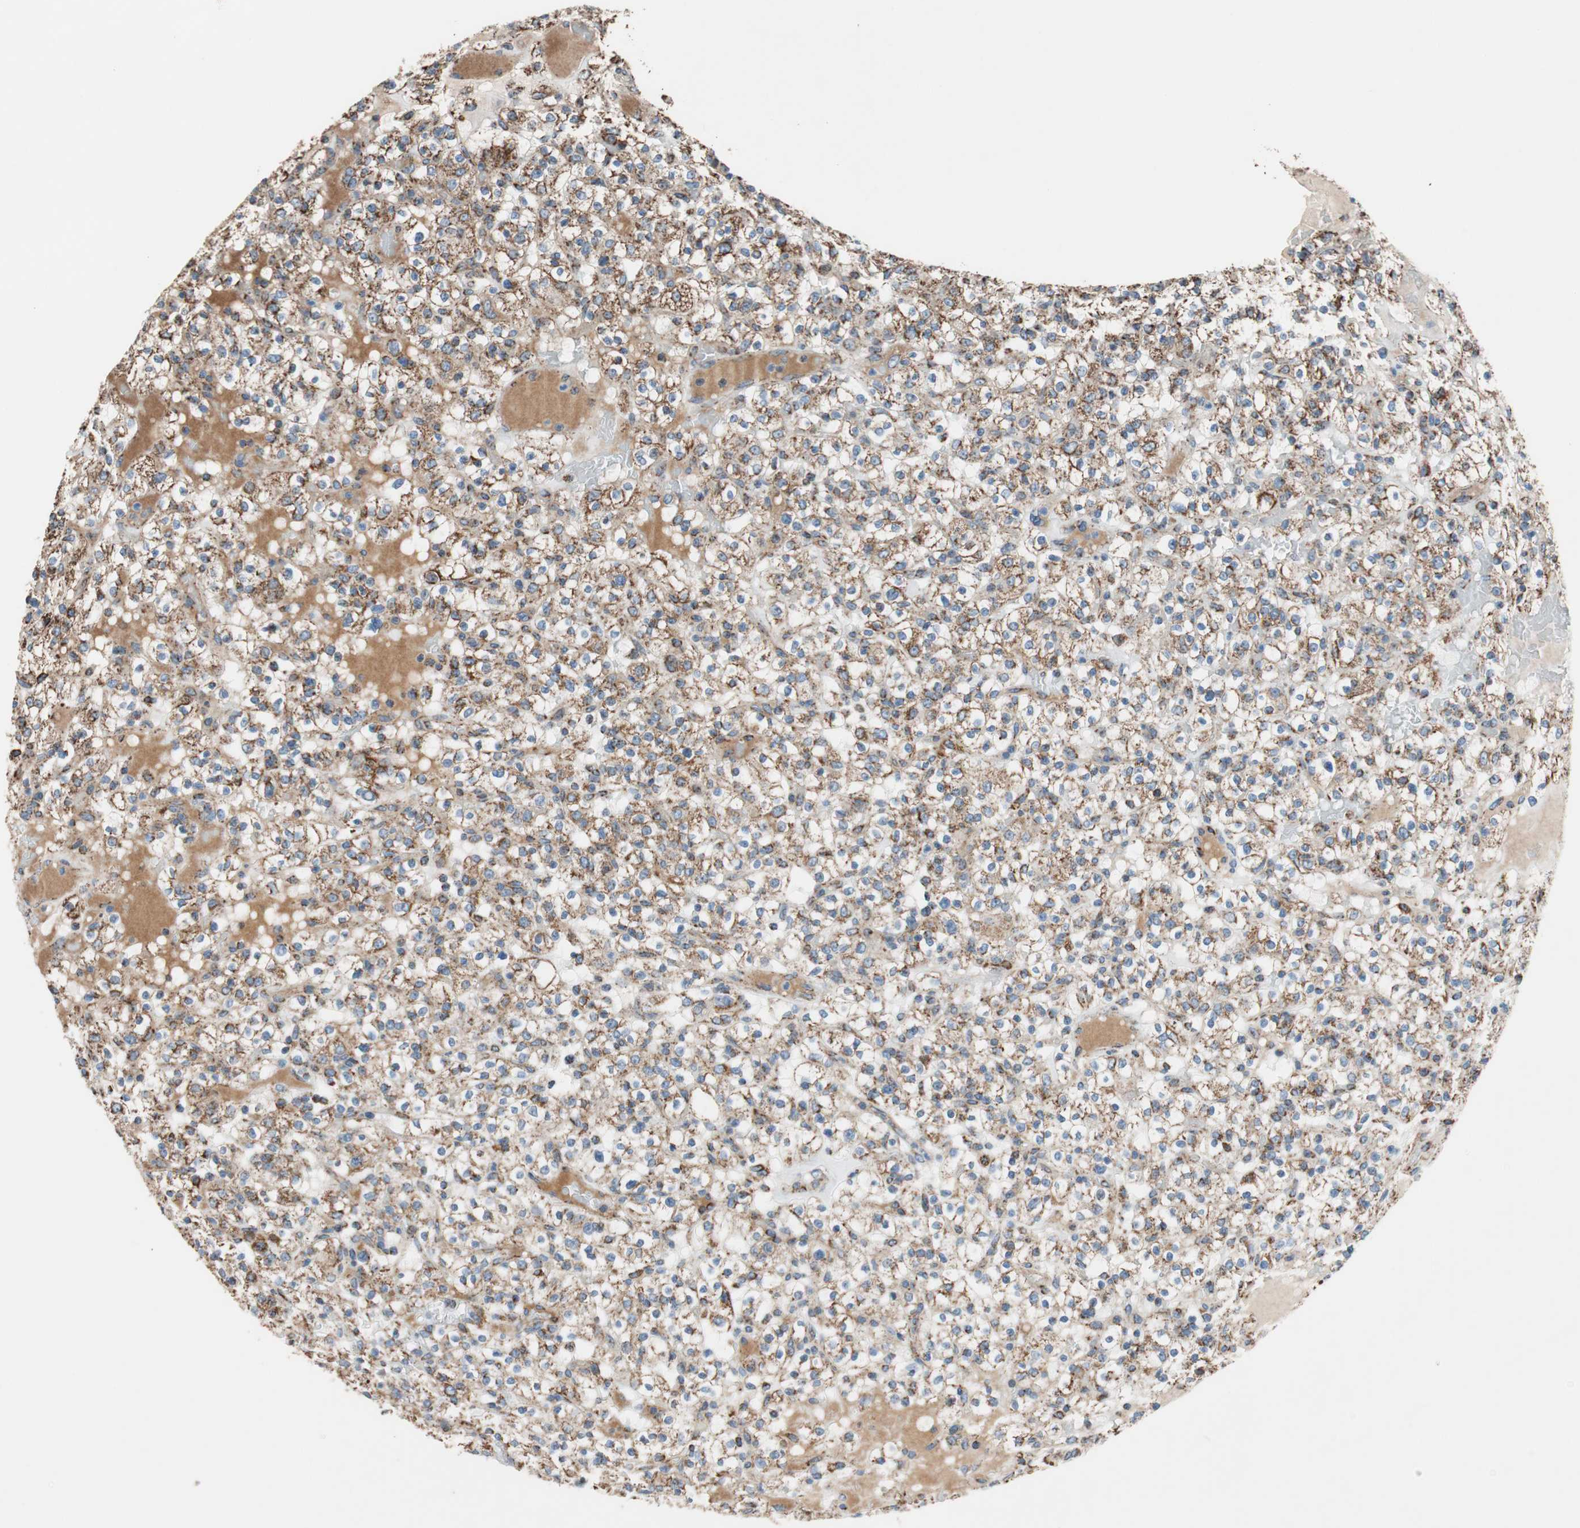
{"staining": {"intensity": "moderate", "quantity": ">75%", "location": "cytoplasmic/membranous"}, "tissue": "renal cancer", "cell_type": "Tumor cells", "image_type": "cancer", "snomed": [{"axis": "morphology", "description": "Normal tissue, NOS"}, {"axis": "morphology", "description": "Adenocarcinoma, NOS"}, {"axis": "topography", "description": "Kidney"}], "caption": "IHC of renal cancer reveals medium levels of moderate cytoplasmic/membranous staining in about >75% of tumor cells.", "gene": "PCSK4", "patient": {"sex": "female", "age": 72}}